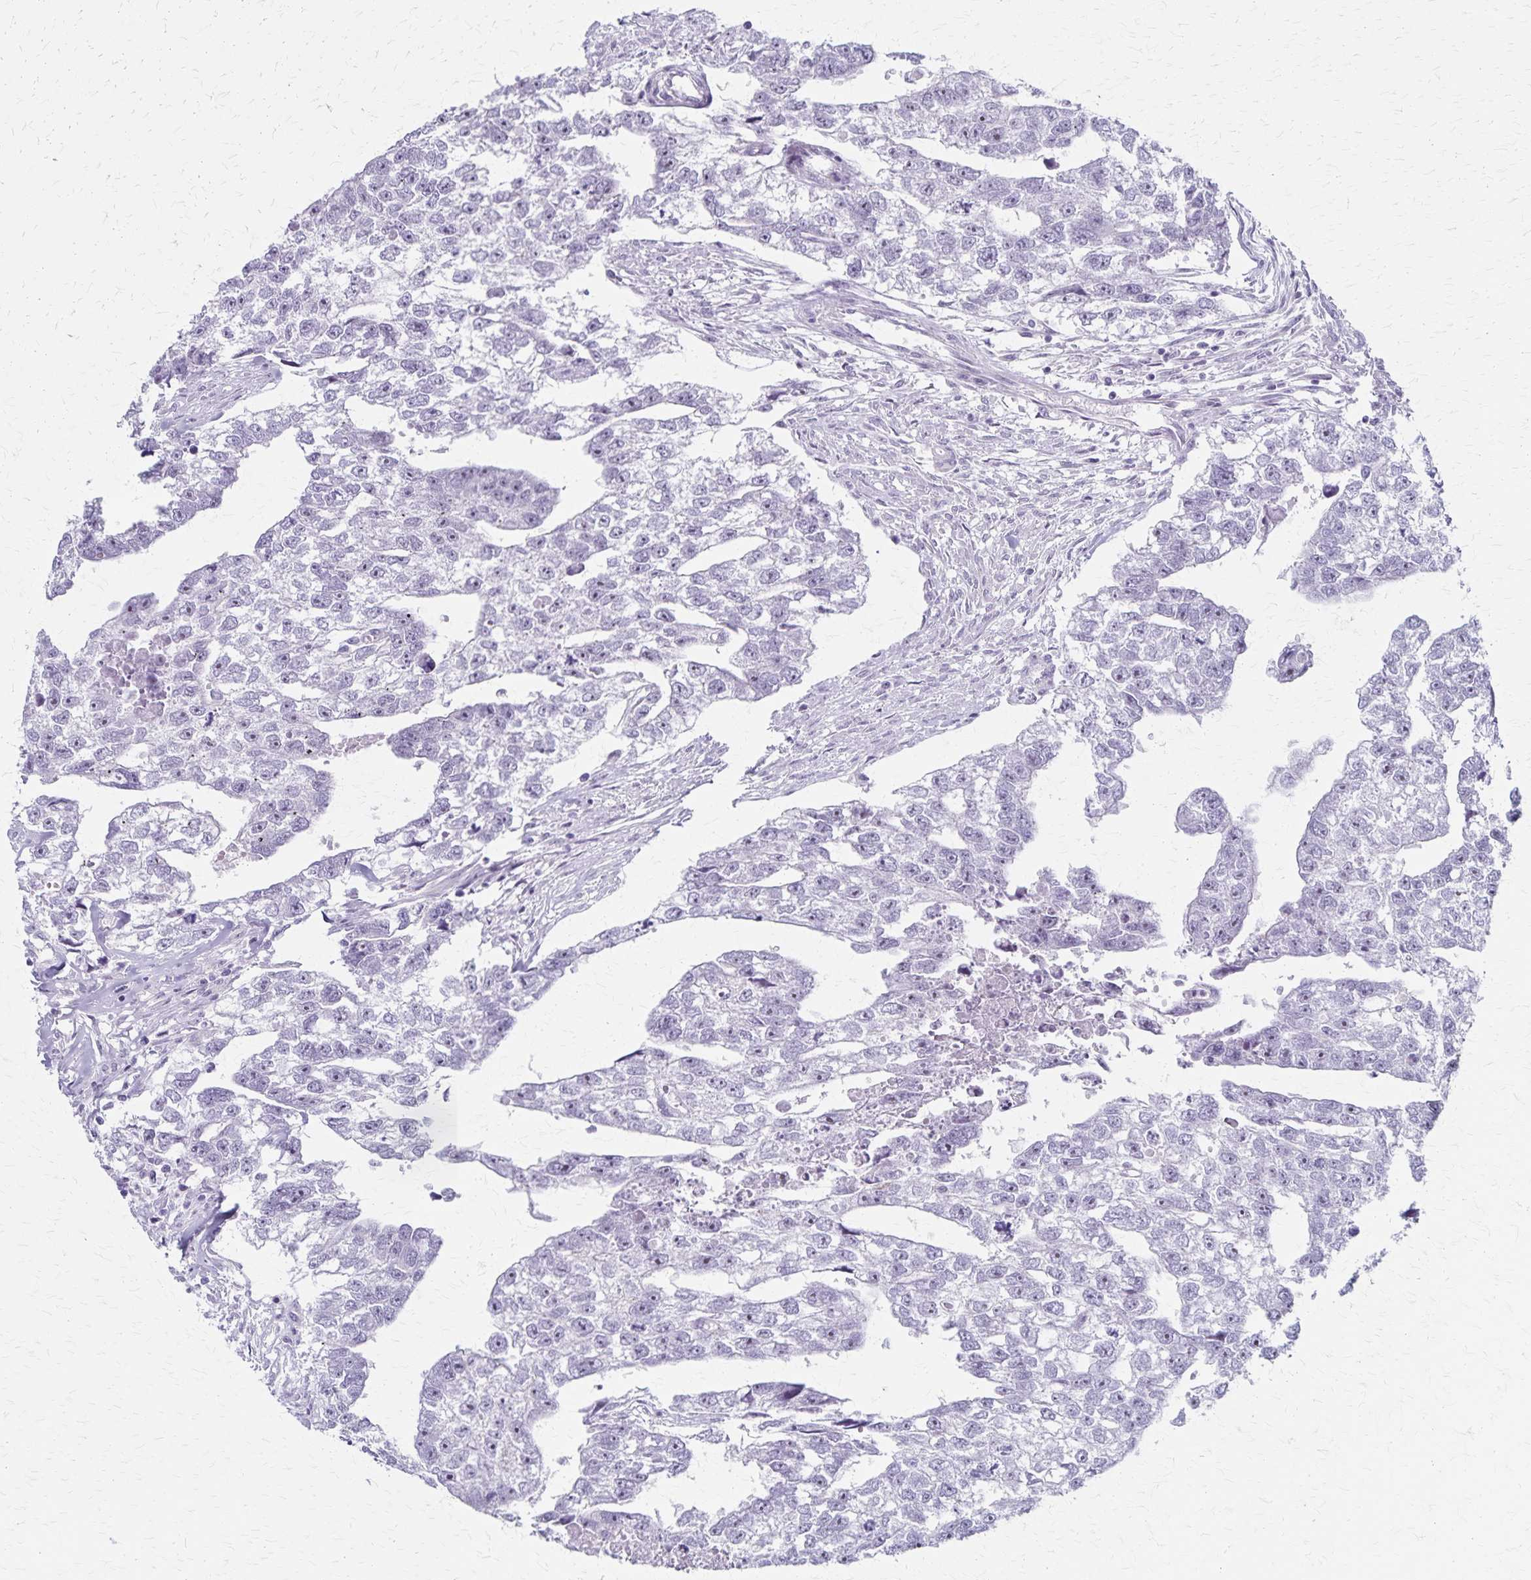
{"staining": {"intensity": "weak", "quantity": "<25%", "location": "nuclear"}, "tissue": "testis cancer", "cell_type": "Tumor cells", "image_type": "cancer", "snomed": [{"axis": "morphology", "description": "Carcinoma, Embryonal, NOS"}, {"axis": "morphology", "description": "Teratoma, malignant, NOS"}, {"axis": "topography", "description": "Testis"}], "caption": "This is an immunohistochemistry (IHC) photomicrograph of testis embryonal carcinoma. There is no staining in tumor cells.", "gene": "DLK2", "patient": {"sex": "male", "age": 44}}